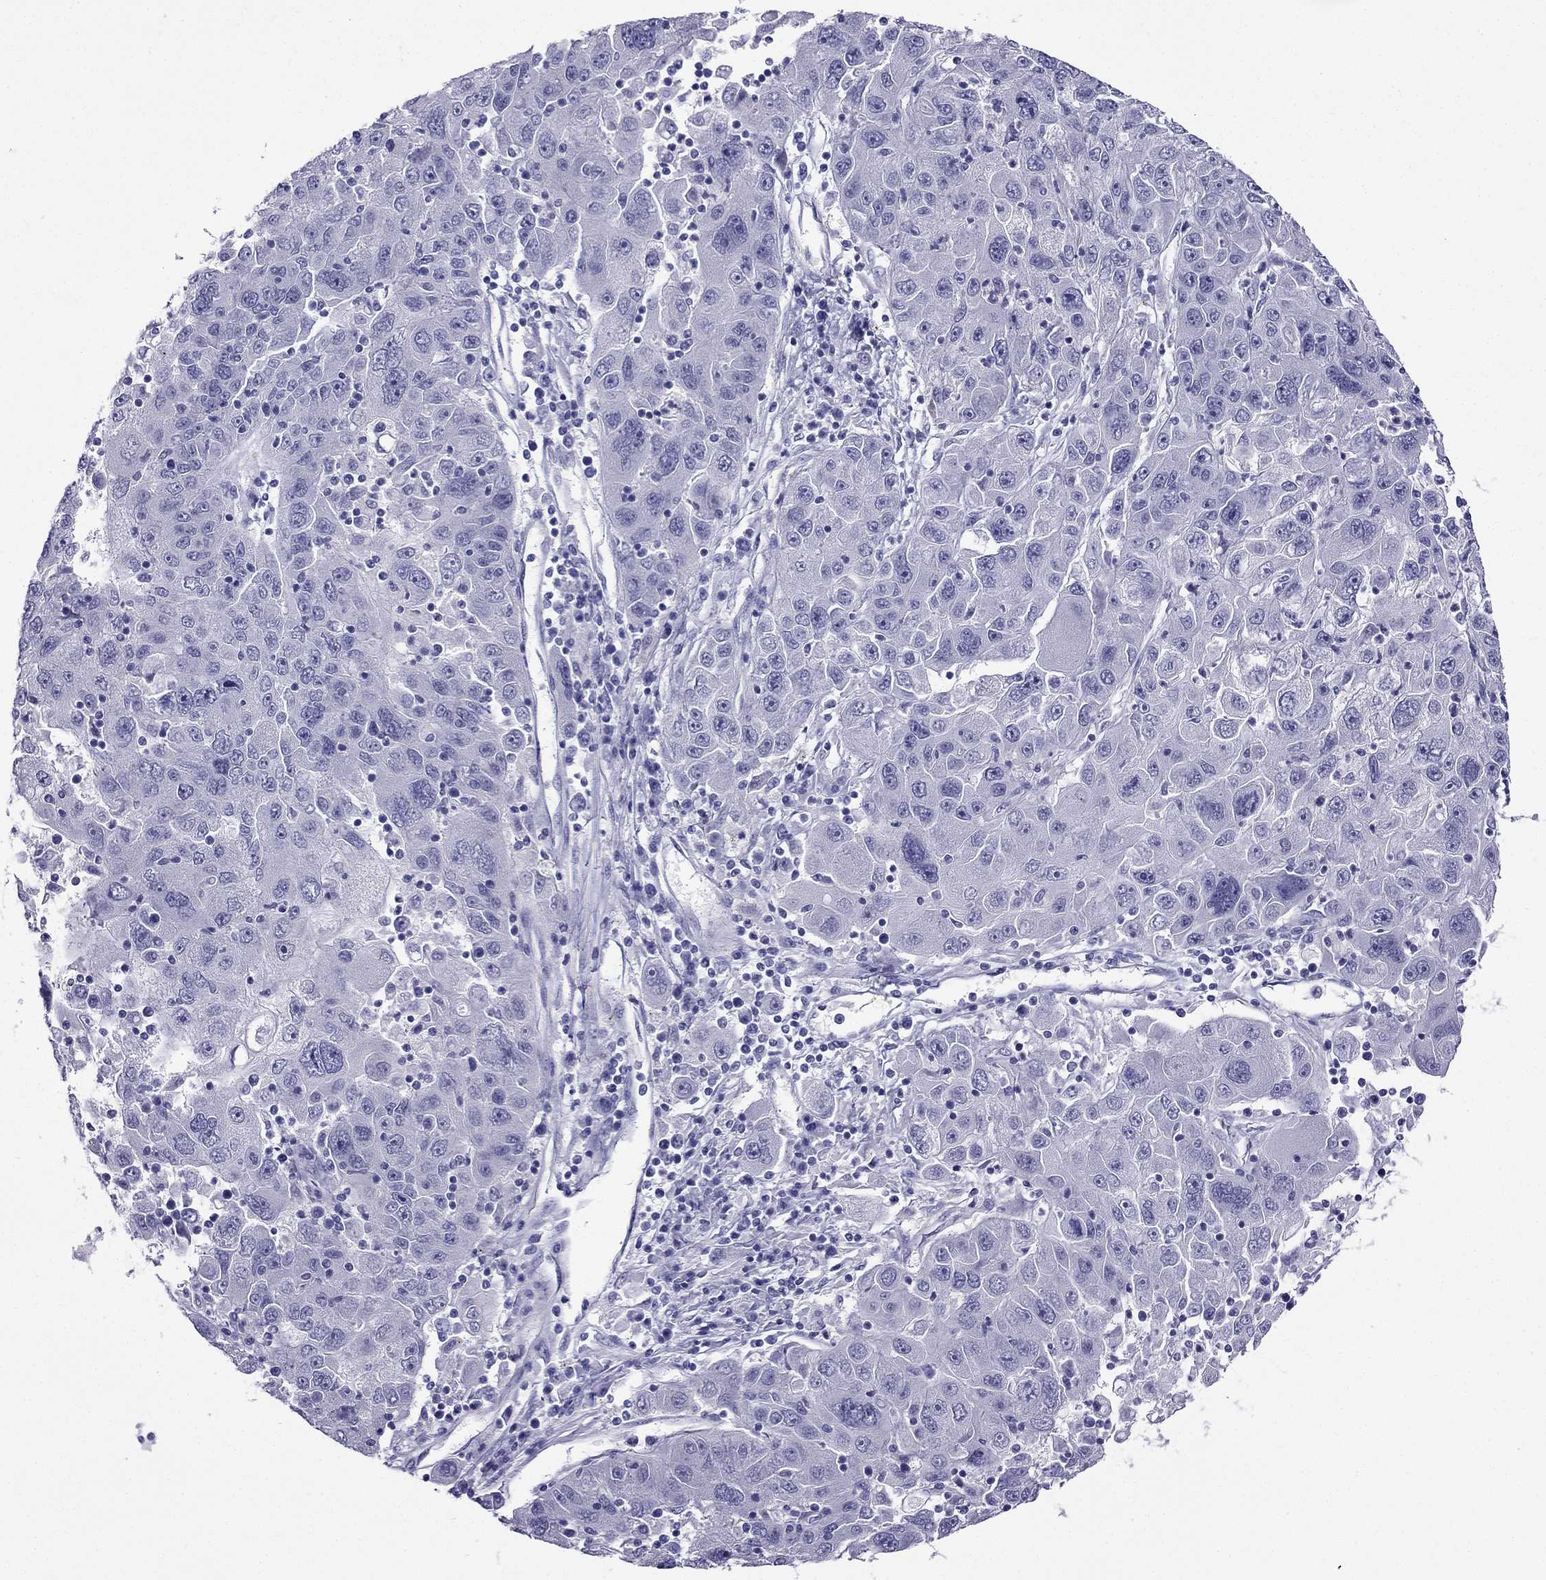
{"staining": {"intensity": "negative", "quantity": "none", "location": "none"}, "tissue": "stomach cancer", "cell_type": "Tumor cells", "image_type": "cancer", "snomed": [{"axis": "morphology", "description": "Adenocarcinoma, NOS"}, {"axis": "topography", "description": "Stomach"}], "caption": "The photomicrograph exhibits no significant staining in tumor cells of adenocarcinoma (stomach).", "gene": "KCNJ10", "patient": {"sex": "male", "age": 56}}